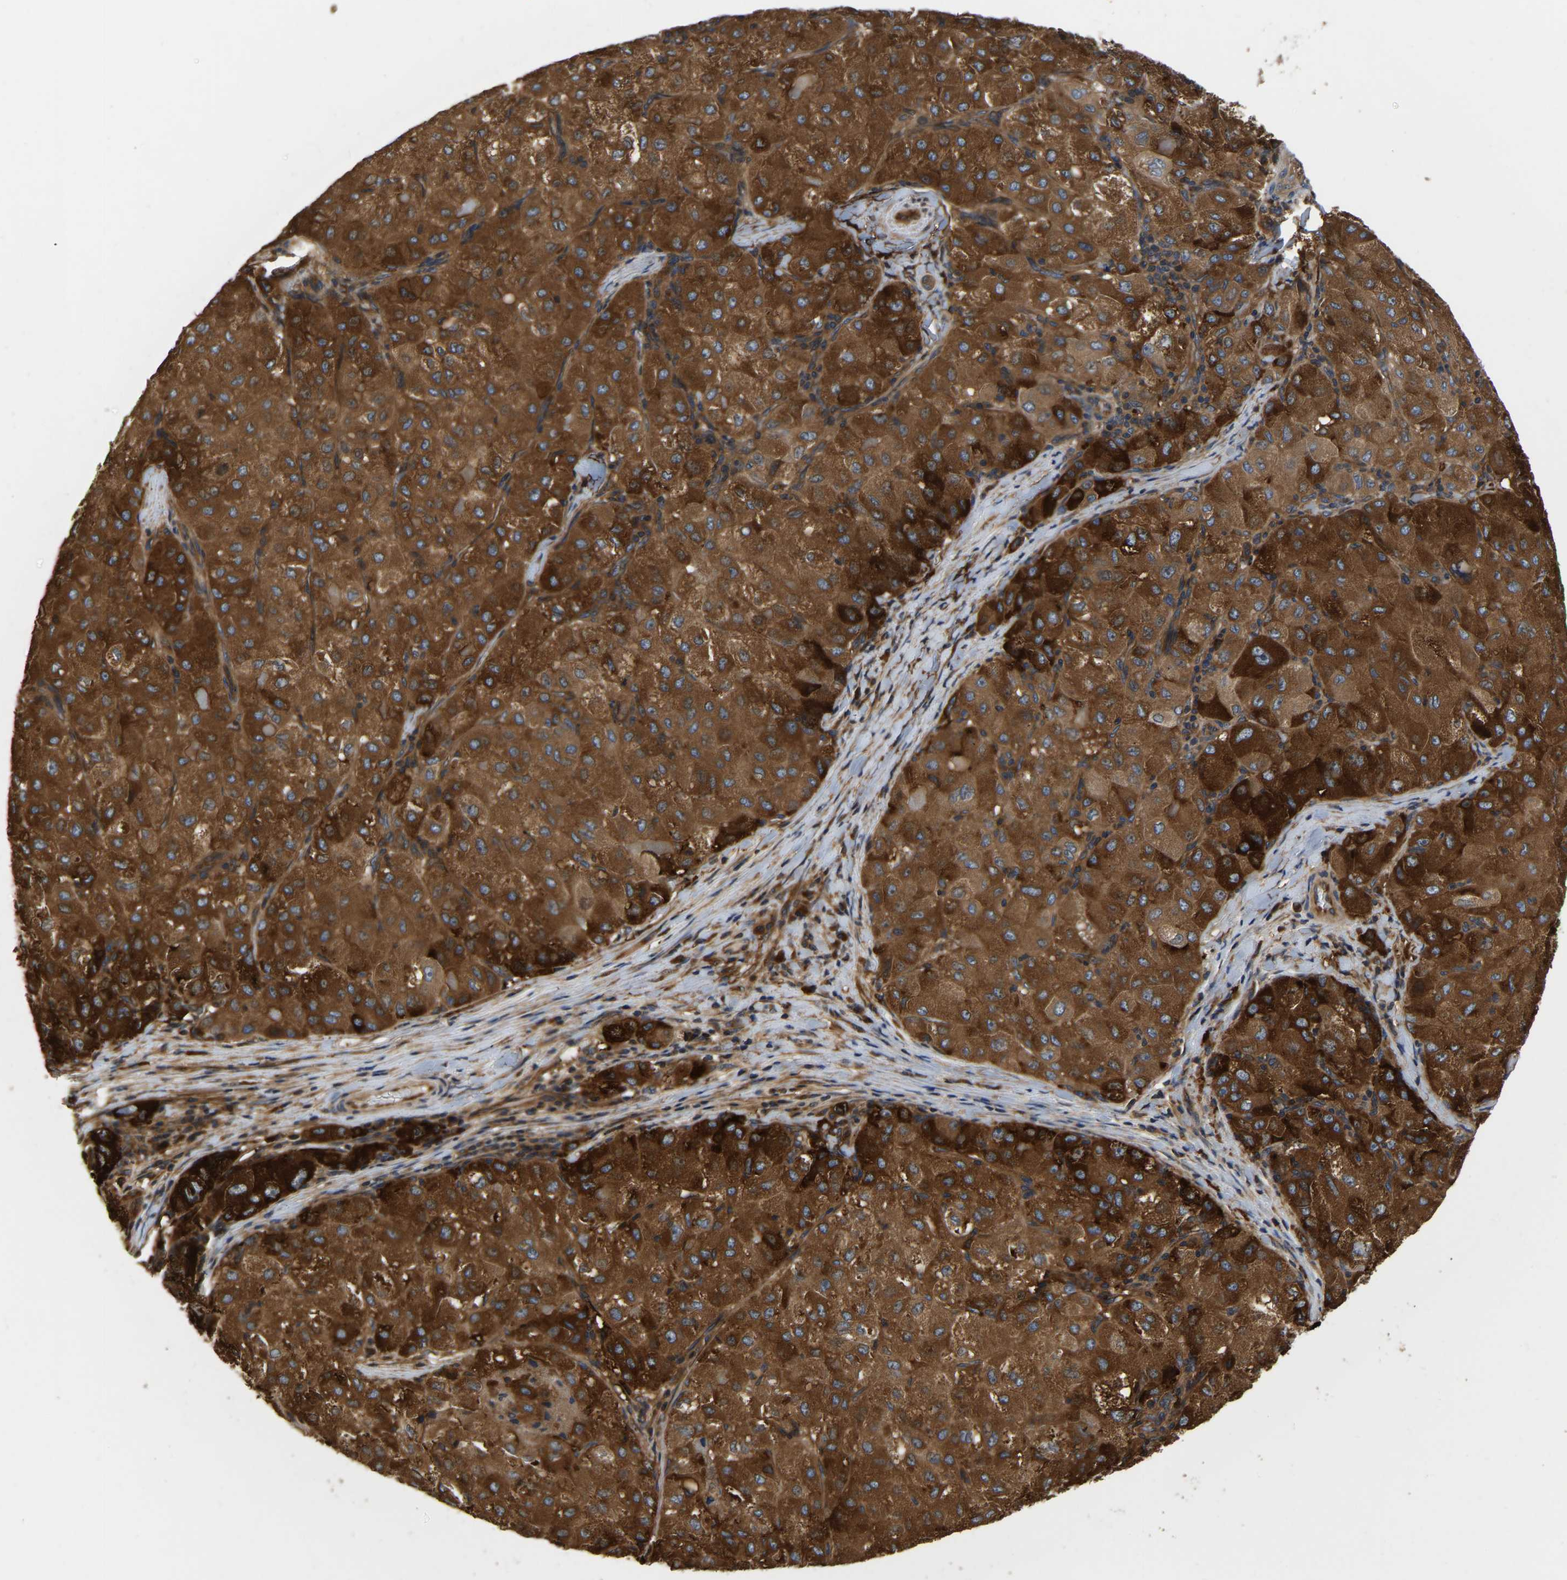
{"staining": {"intensity": "strong", "quantity": ">75%", "location": "cytoplasmic/membranous"}, "tissue": "liver cancer", "cell_type": "Tumor cells", "image_type": "cancer", "snomed": [{"axis": "morphology", "description": "Carcinoma, Hepatocellular, NOS"}, {"axis": "topography", "description": "Liver"}], "caption": "Immunohistochemical staining of liver hepatocellular carcinoma demonstrates high levels of strong cytoplasmic/membranous staining in approximately >75% of tumor cells.", "gene": "GARS1", "patient": {"sex": "male", "age": 80}}